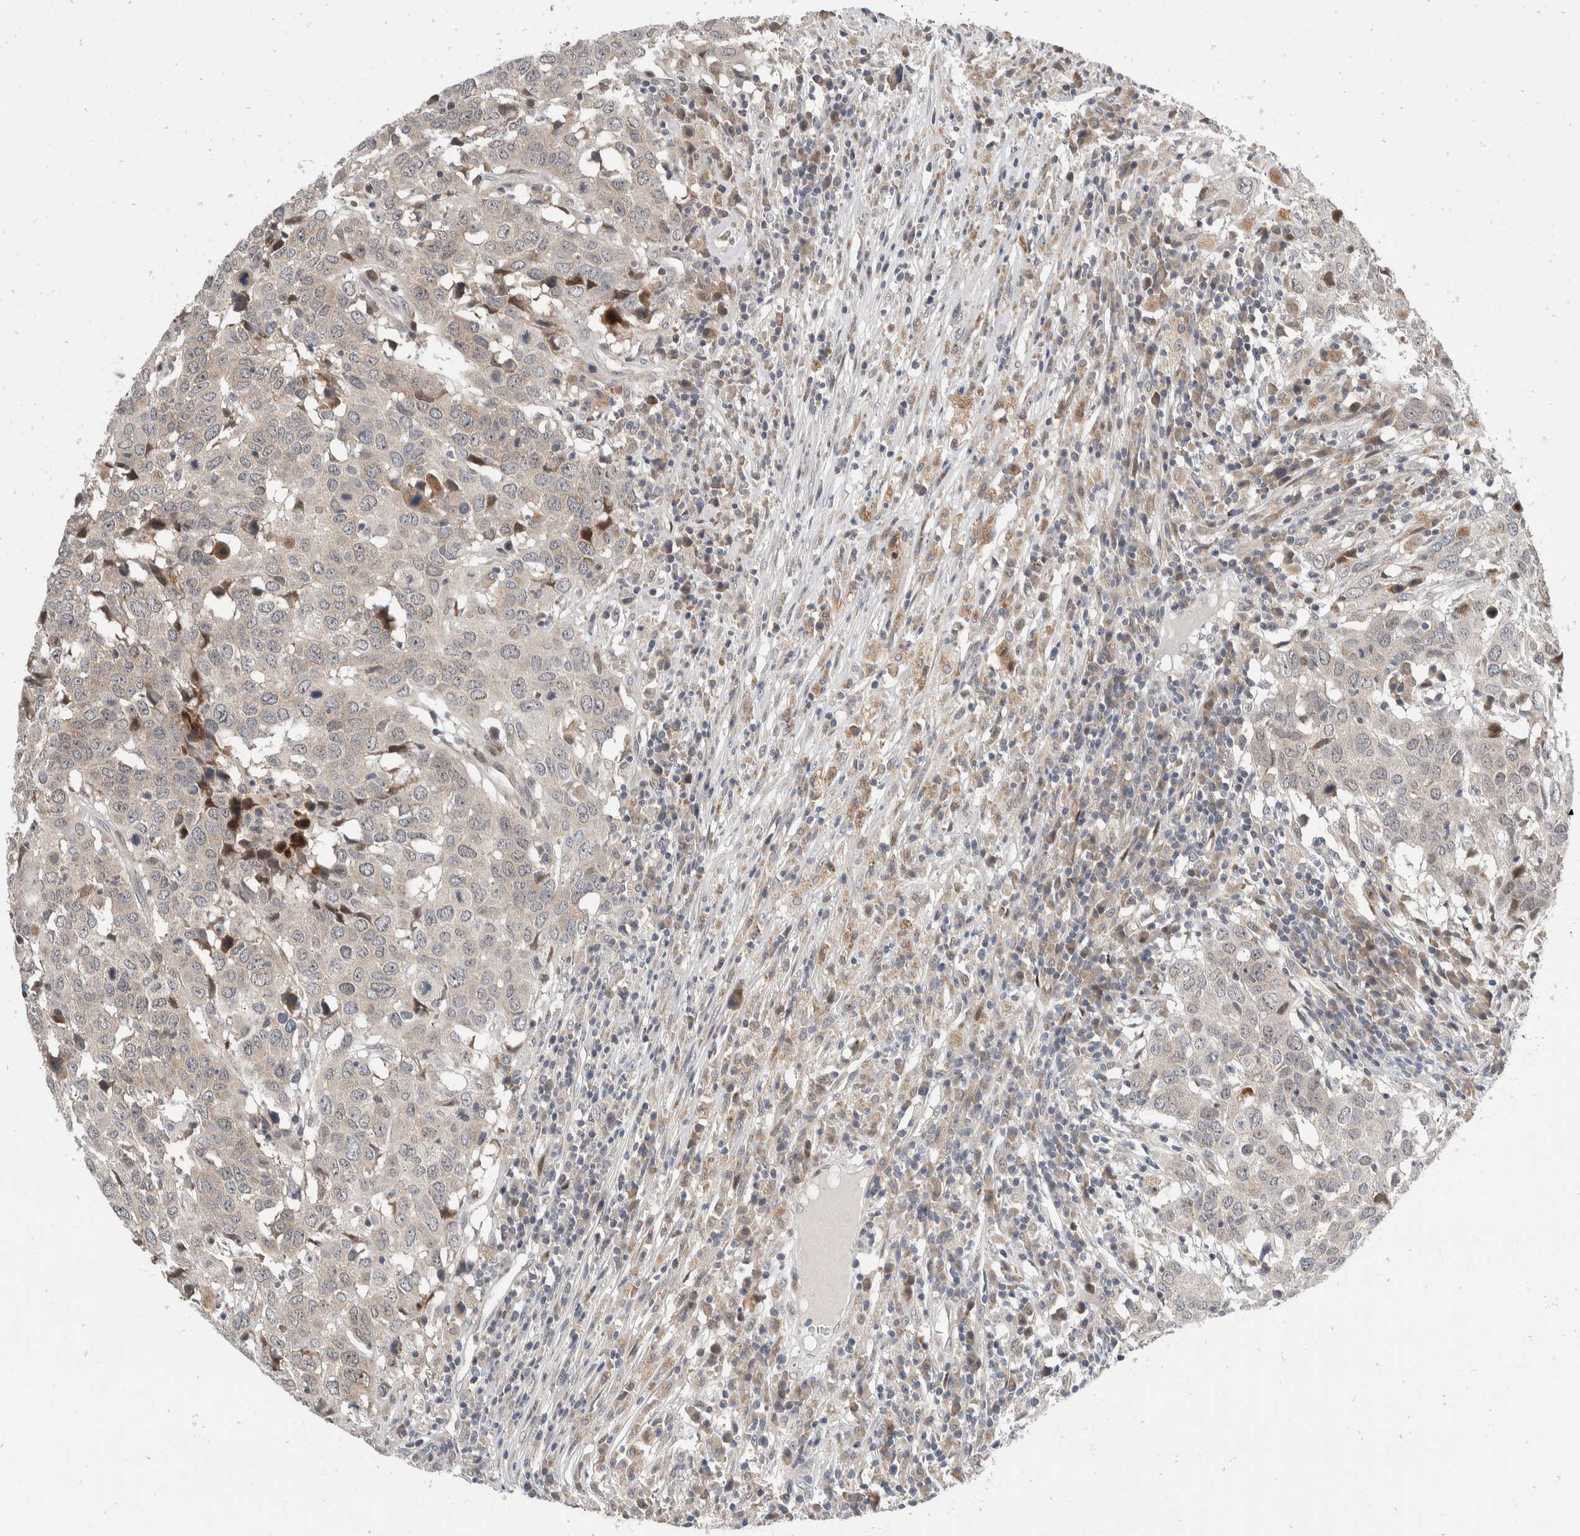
{"staining": {"intensity": "weak", "quantity": "<25%", "location": "cytoplasmic/membranous"}, "tissue": "head and neck cancer", "cell_type": "Tumor cells", "image_type": "cancer", "snomed": [{"axis": "morphology", "description": "Squamous cell carcinoma, NOS"}, {"axis": "topography", "description": "Head-Neck"}], "caption": "An immunohistochemistry image of squamous cell carcinoma (head and neck) is shown. There is no staining in tumor cells of squamous cell carcinoma (head and neck). (Stains: DAB (3,3'-diaminobenzidine) IHC with hematoxylin counter stain, Microscopy: brightfield microscopy at high magnification).", "gene": "ZNF703", "patient": {"sex": "male", "age": 66}}